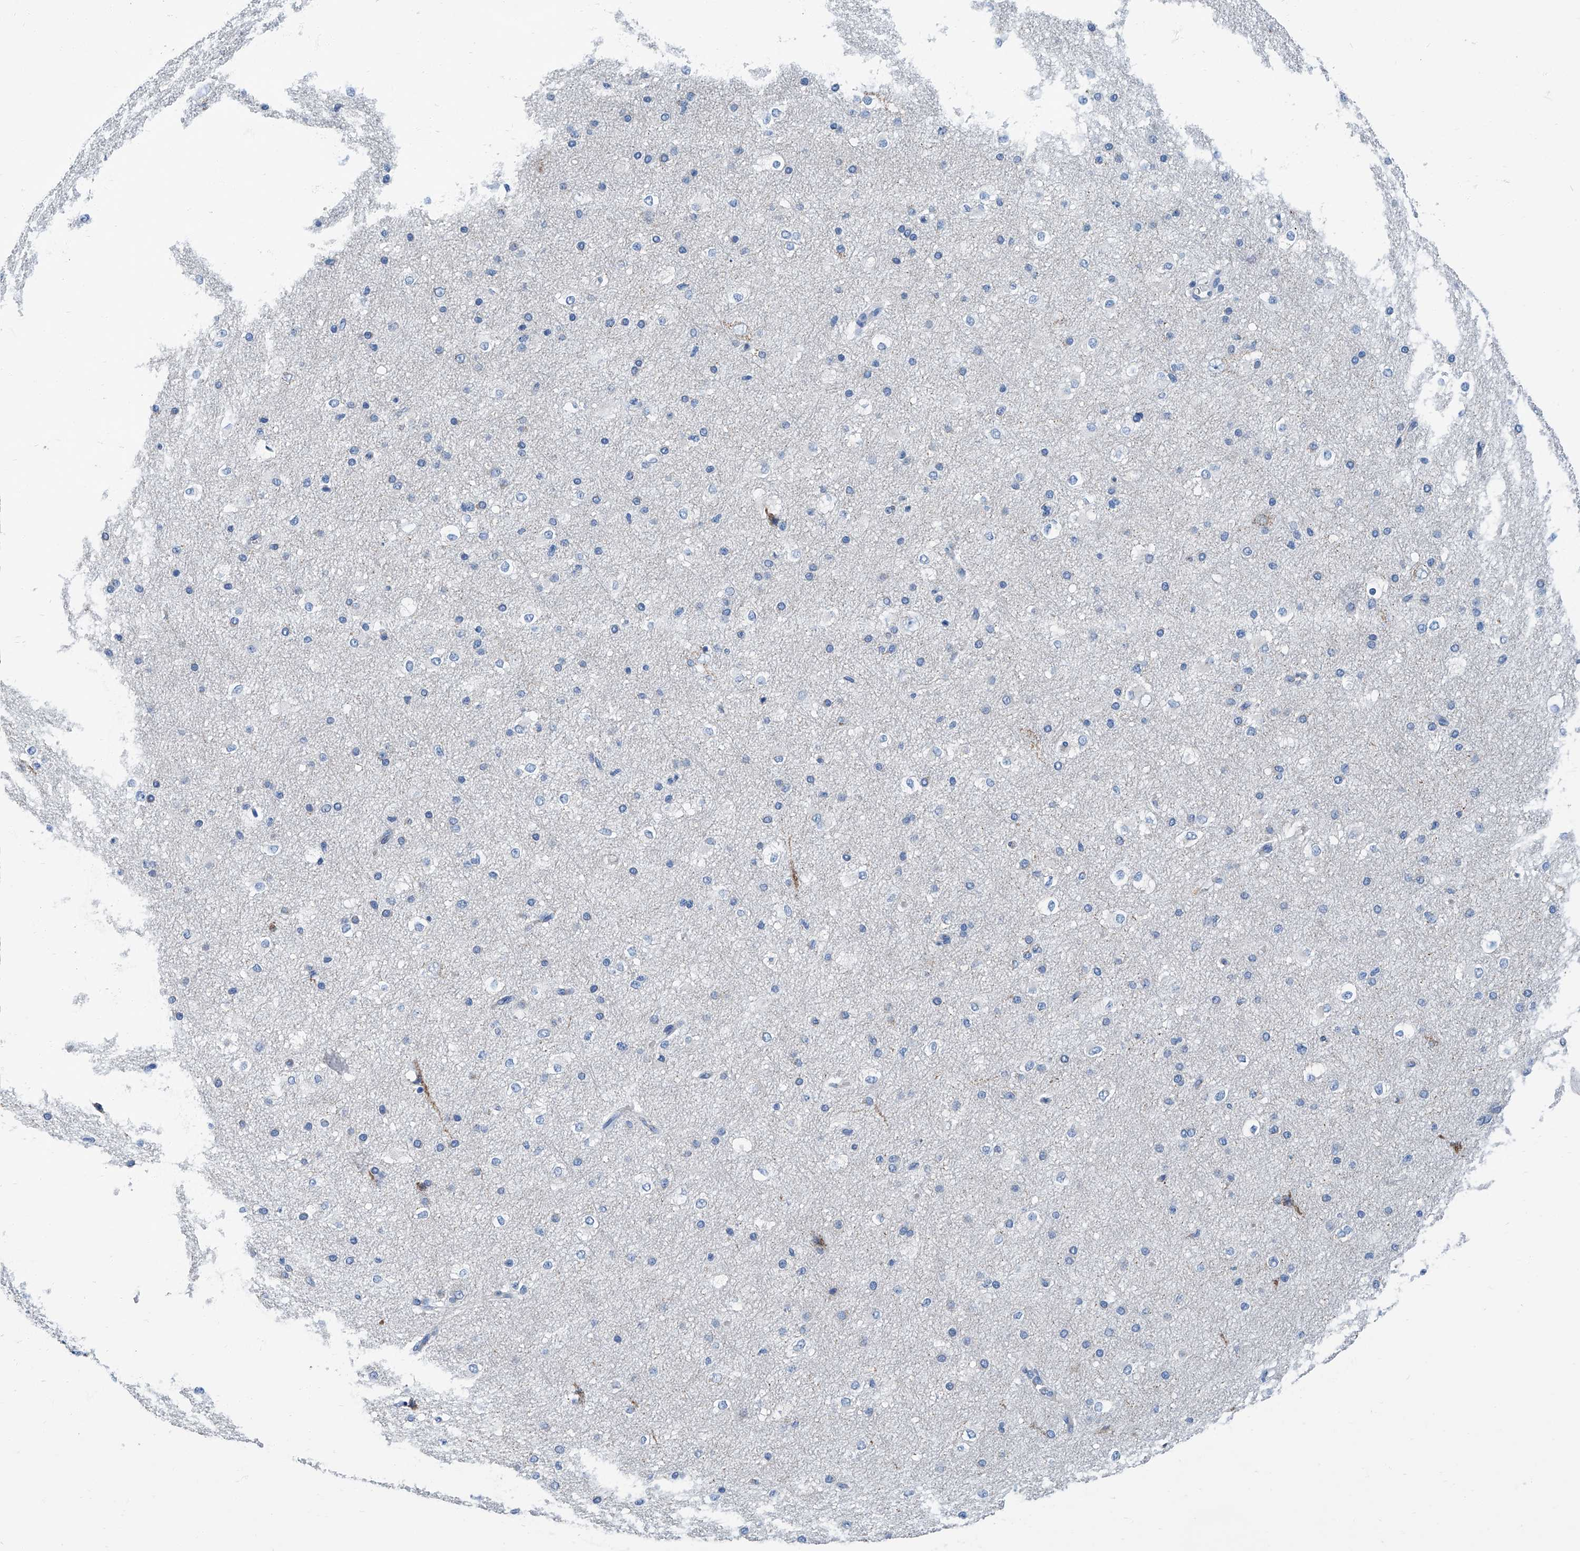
{"staining": {"intensity": "negative", "quantity": "none", "location": "none"}, "tissue": "cerebral cortex", "cell_type": "Endothelial cells", "image_type": "normal", "snomed": [{"axis": "morphology", "description": "Normal tissue, NOS"}, {"axis": "morphology", "description": "Developmental malformation"}, {"axis": "topography", "description": "Cerebral cortex"}], "caption": "IHC of unremarkable human cerebral cortex exhibits no expression in endothelial cells.", "gene": "MT", "patient": {"sex": "female", "age": 30}}